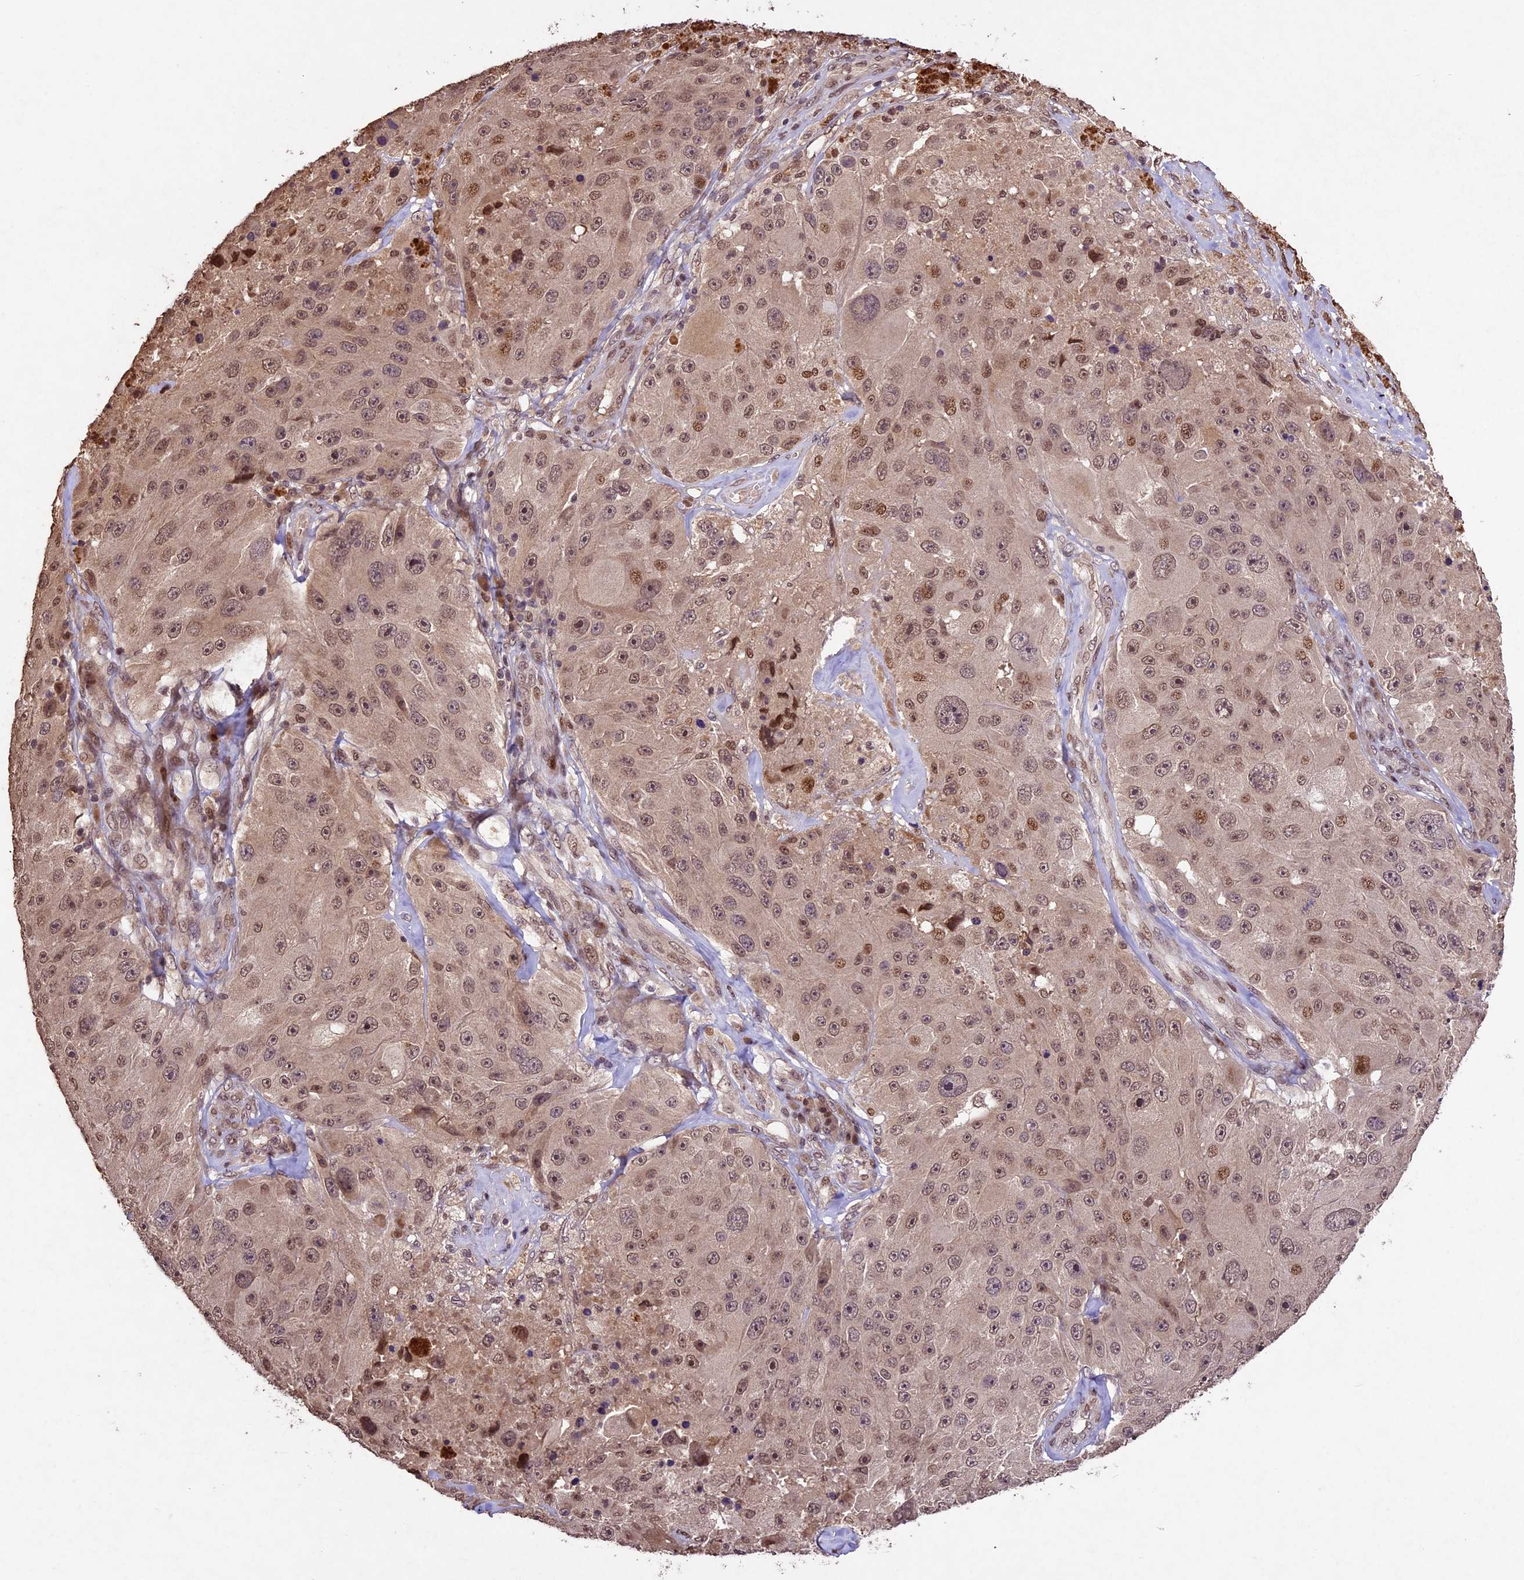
{"staining": {"intensity": "weak", "quantity": "25%-75%", "location": "cytoplasmic/membranous,nuclear"}, "tissue": "melanoma", "cell_type": "Tumor cells", "image_type": "cancer", "snomed": [{"axis": "morphology", "description": "Malignant melanoma, Metastatic site"}, {"axis": "topography", "description": "Lymph node"}], "caption": "Human melanoma stained with a protein marker shows weak staining in tumor cells.", "gene": "CDKN2AIP", "patient": {"sex": "male", "age": 62}}